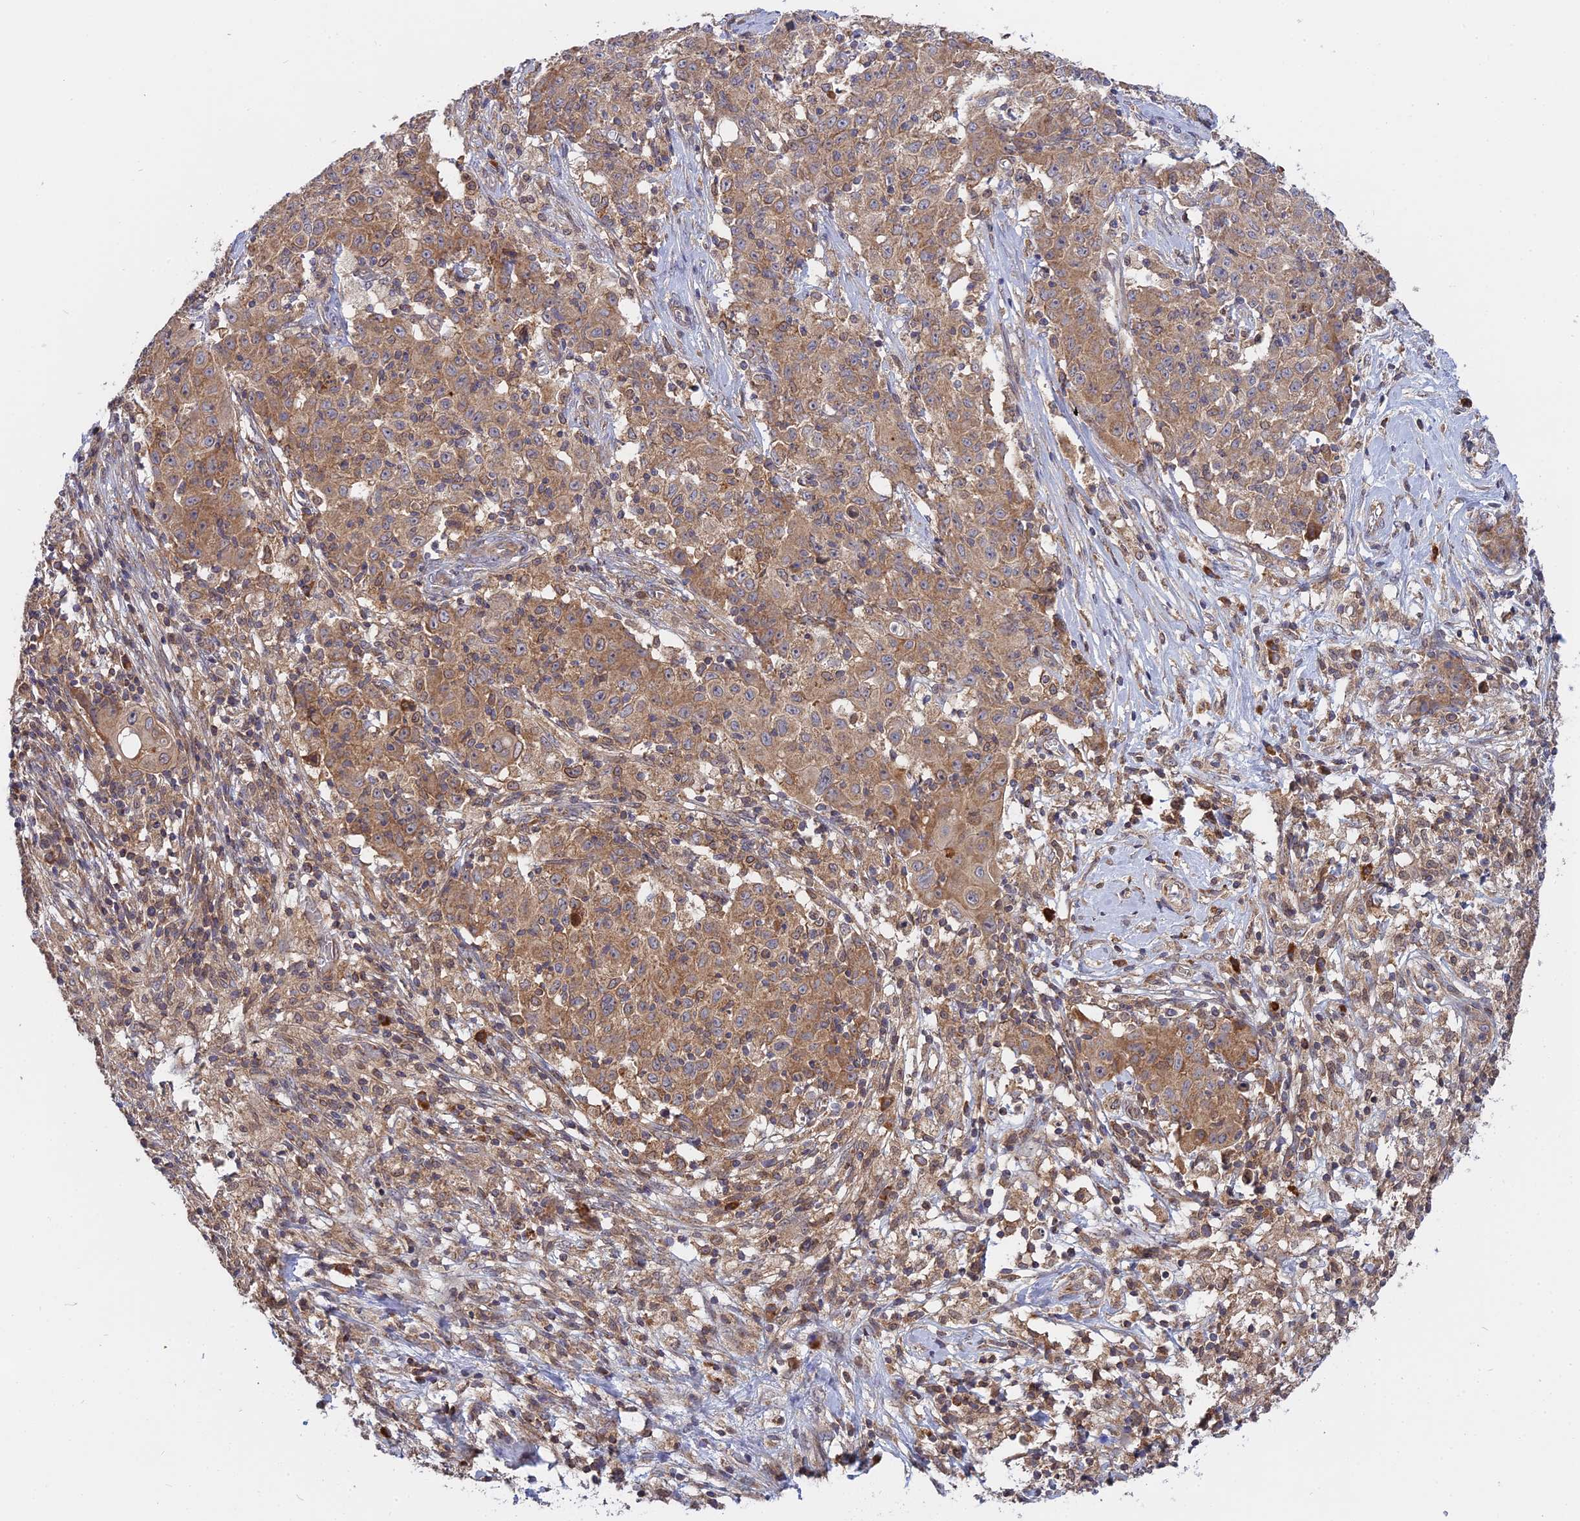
{"staining": {"intensity": "moderate", "quantity": ">75%", "location": "cytoplasmic/membranous"}, "tissue": "ovarian cancer", "cell_type": "Tumor cells", "image_type": "cancer", "snomed": [{"axis": "morphology", "description": "Carcinoma, endometroid"}, {"axis": "topography", "description": "Ovary"}], "caption": "A brown stain labels moderate cytoplasmic/membranous expression of a protein in human ovarian cancer (endometroid carcinoma) tumor cells.", "gene": "IL21R", "patient": {"sex": "female", "age": 42}}